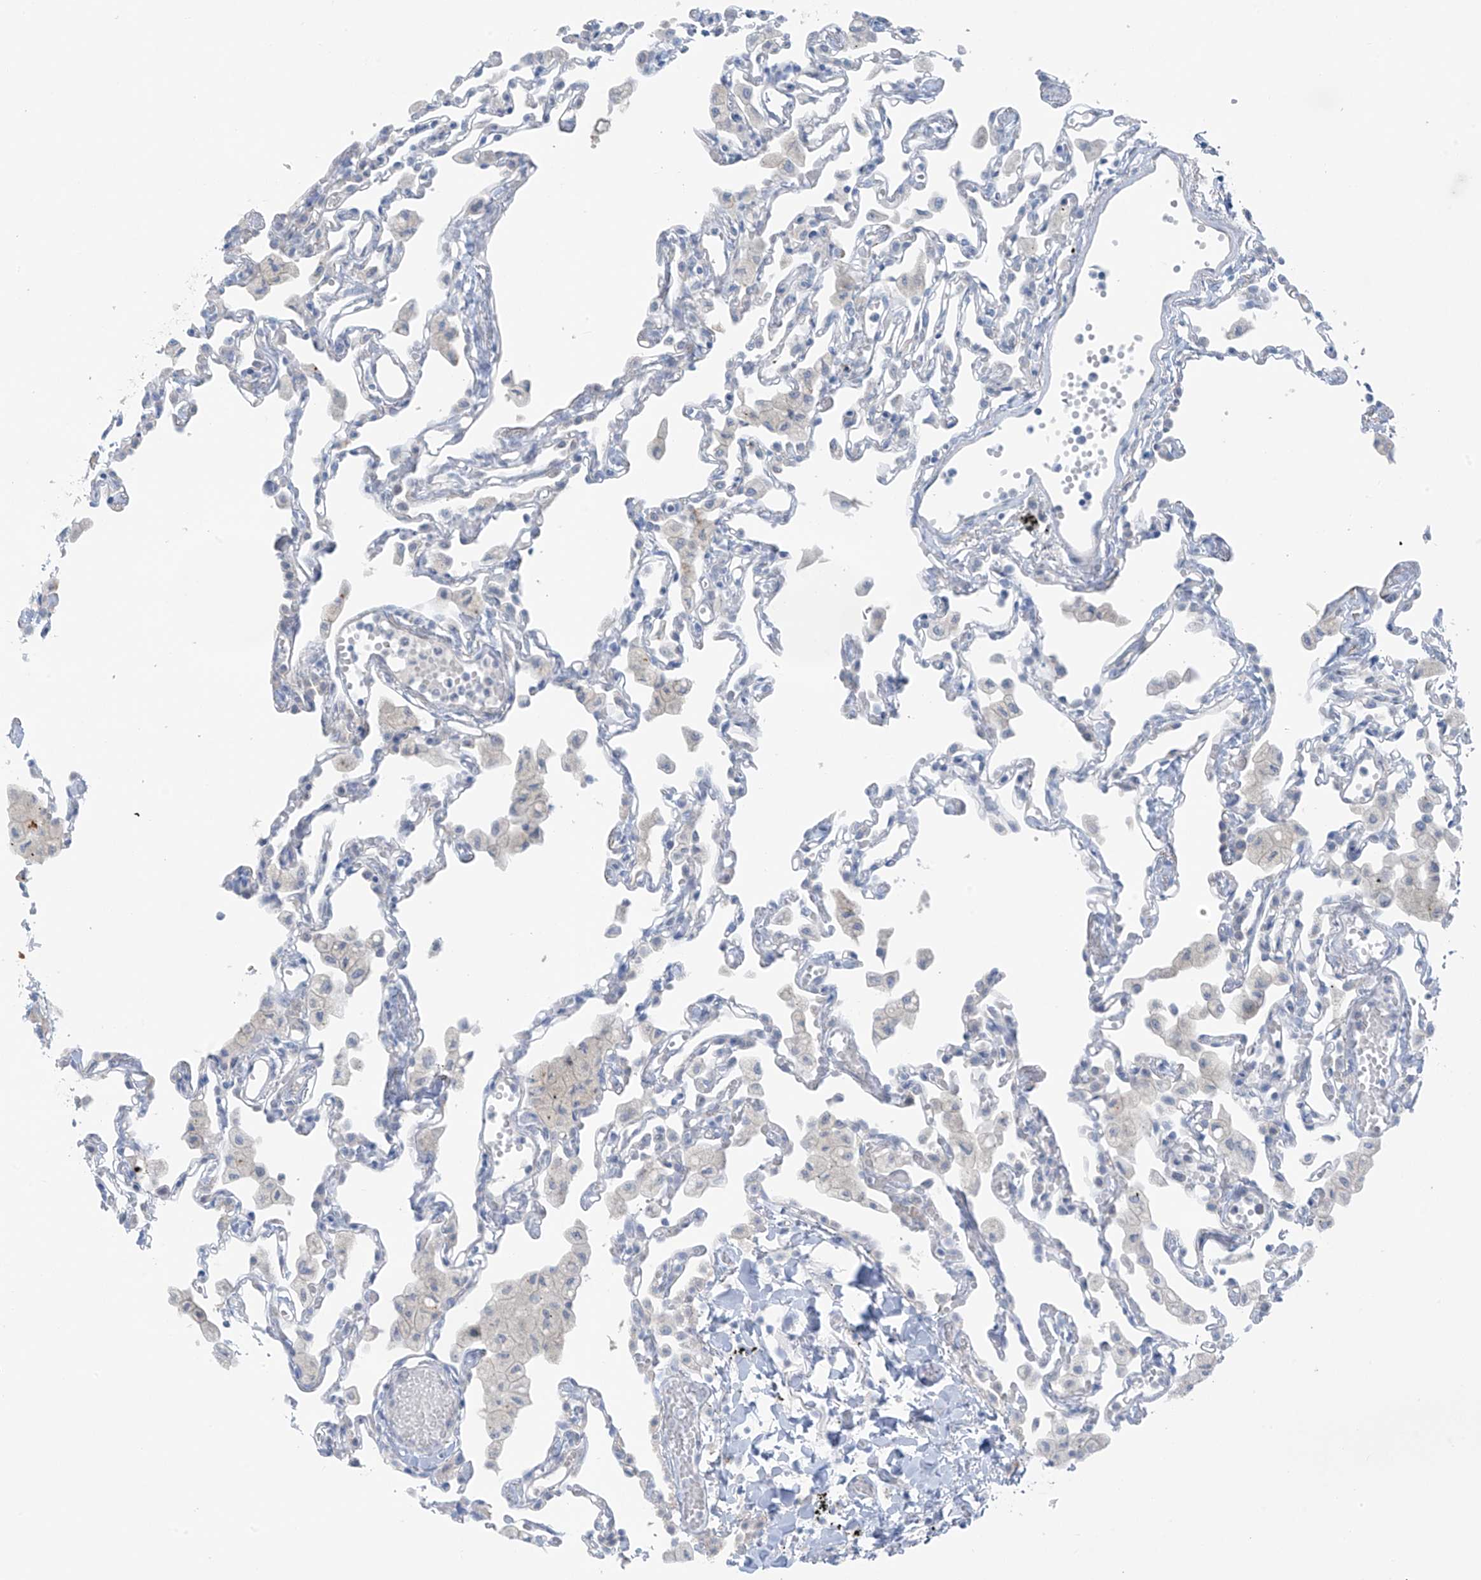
{"staining": {"intensity": "negative", "quantity": "none", "location": "none"}, "tissue": "lung", "cell_type": "Alveolar cells", "image_type": "normal", "snomed": [{"axis": "morphology", "description": "Normal tissue, NOS"}, {"axis": "topography", "description": "Bronchus"}, {"axis": "topography", "description": "Lung"}], "caption": "Immunohistochemistry image of unremarkable lung: human lung stained with DAB demonstrates no significant protein expression in alveolar cells.", "gene": "ZNF793", "patient": {"sex": "female", "age": 49}}